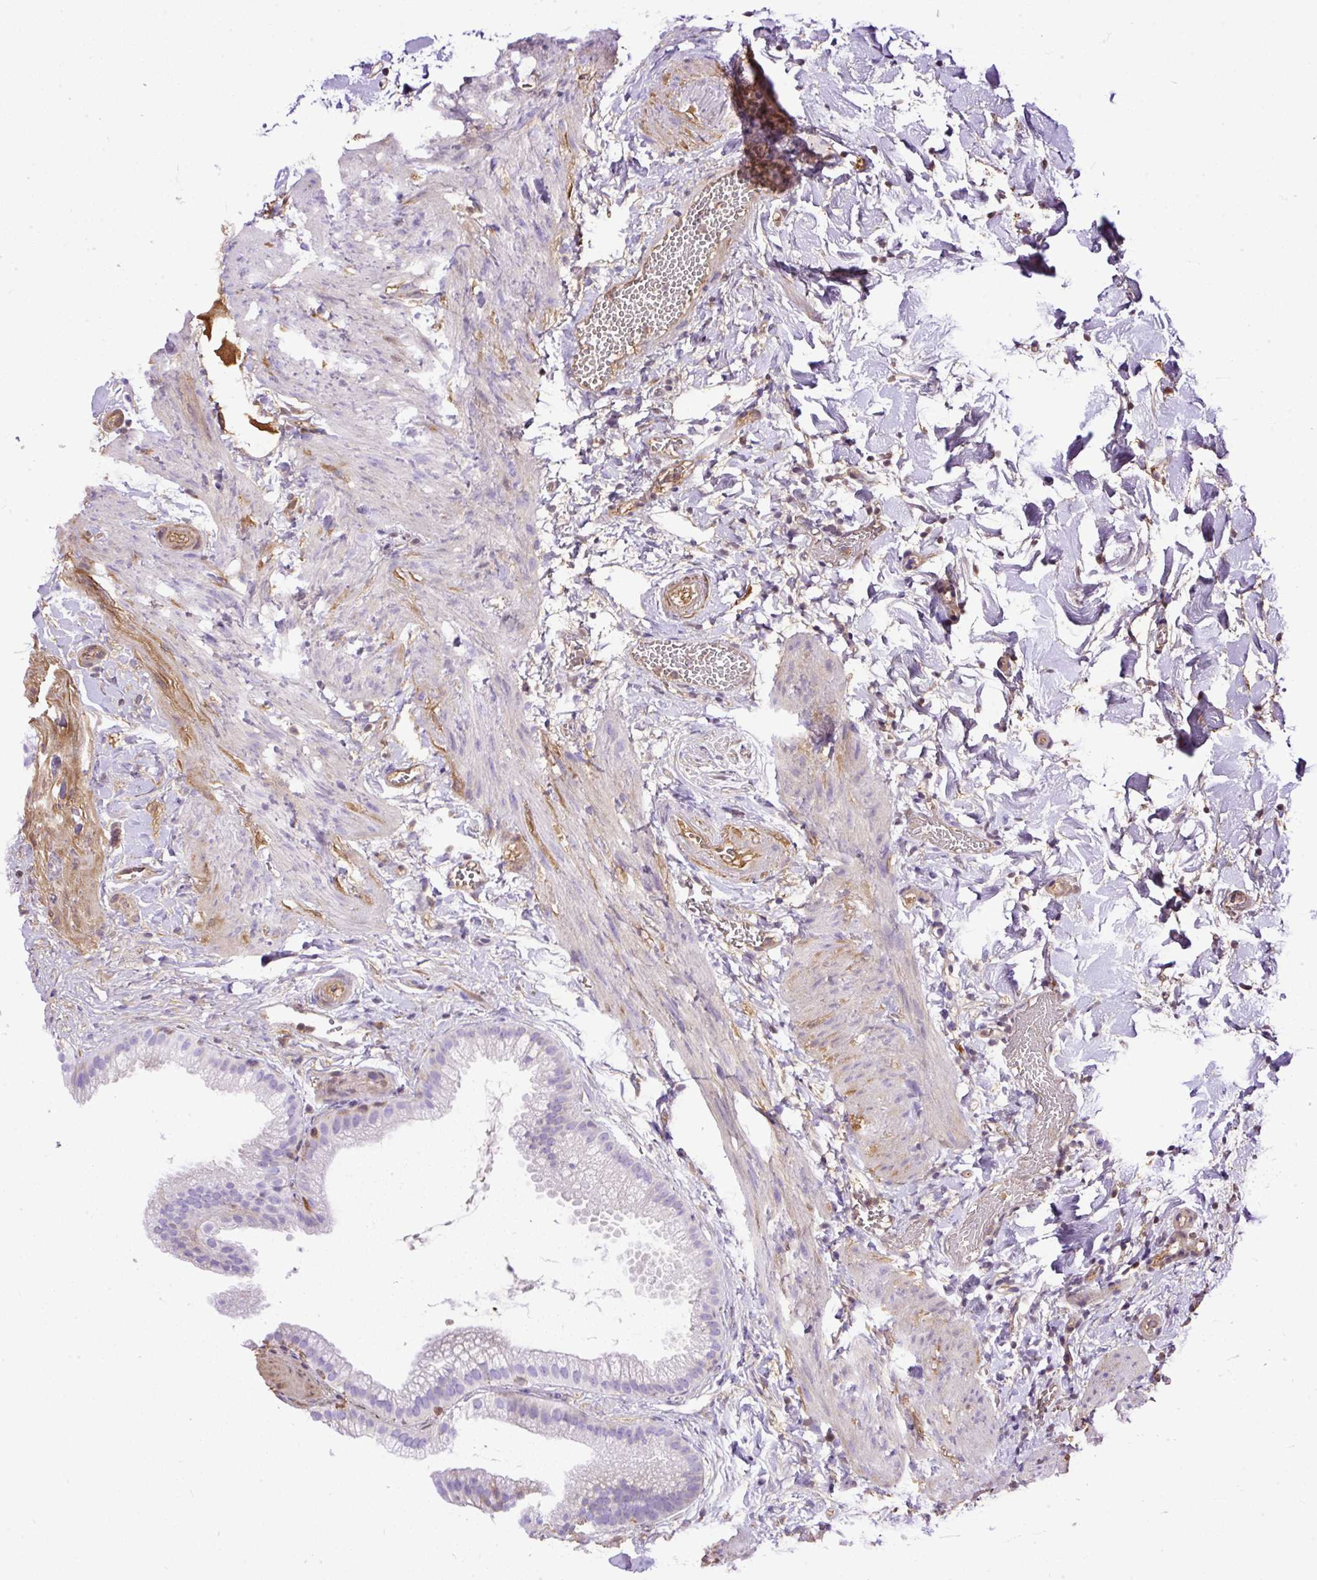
{"staining": {"intensity": "moderate", "quantity": "25%-75%", "location": "cytoplasmic/membranous,nuclear"}, "tissue": "gallbladder", "cell_type": "Glandular cells", "image_type": "normal", "snomed": [{"axis": "morphology", "description": "Normal tissue, NOS"}, {"axis": "topography", "description": "Gallbladder"}], "caption": "Glandular cells show medium levels of moderate cytoplasmic/membranous,nuclear staining in about 25%-75% of cells in unremarkable gallbladder. (DAB (3,3'-diaminobenzidine) IHC, brown staining for protein, blue staining for nuclei).", "gene": "CLEC3B", "patient": {"sex": "female", "age": 63}}